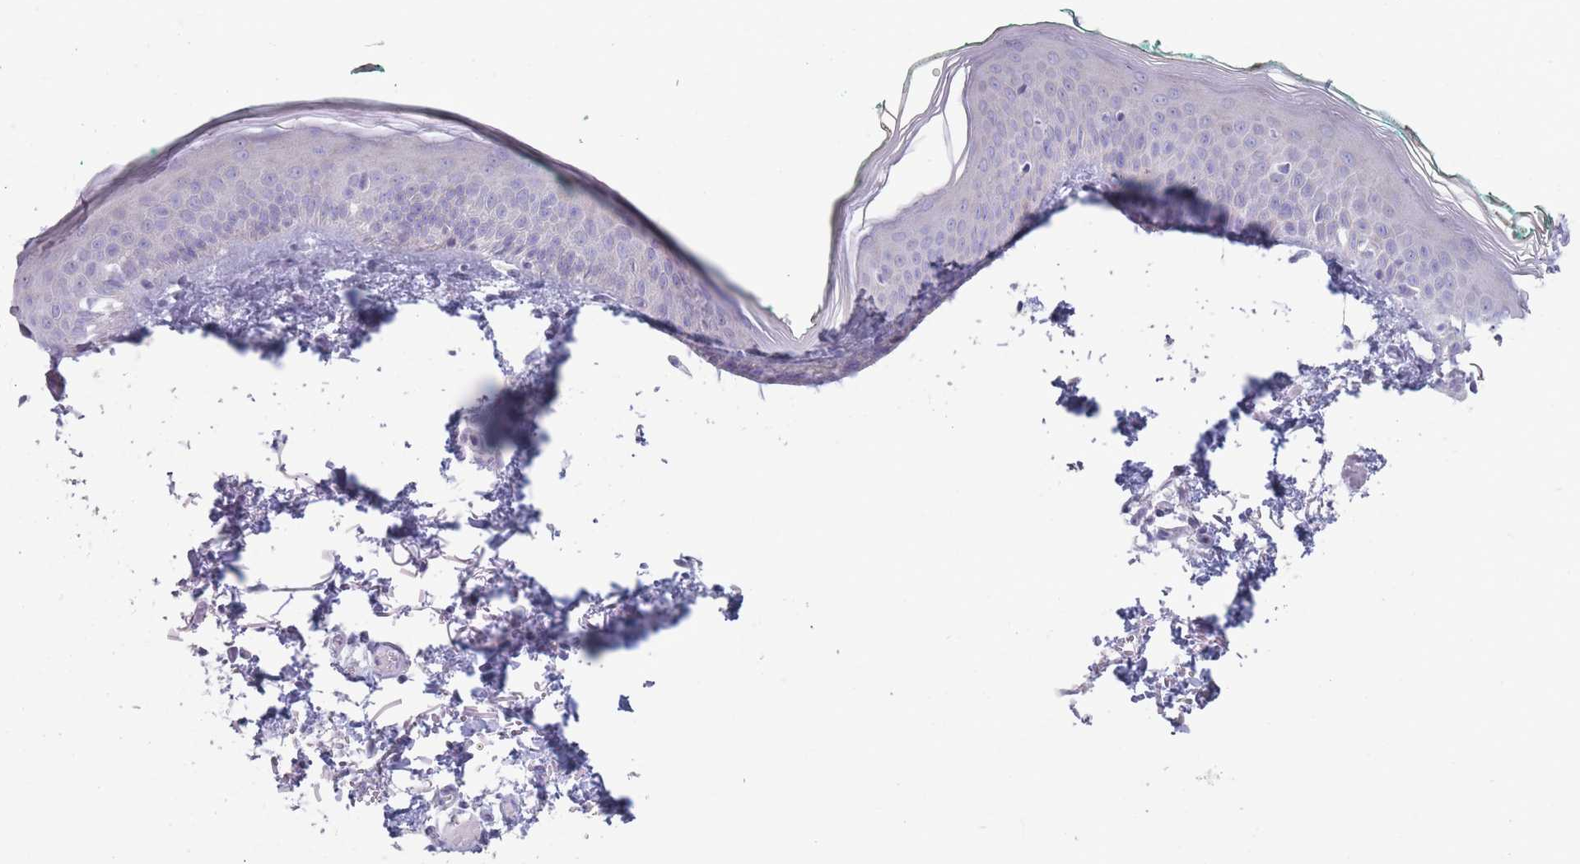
{"staining": {"intensity": "negative", "quantity": "none", "location": "none"}, "tissue": "skin", "cell_type": "Fibroblasts", "image_type": "normal", "snomed": [{"axis": "morphology", "description": "Normal tissue, NOS"}, {"axis": "morphology", "description": "Malignant melanoma, NOS"}, {"axis": "topography", "description": "Skin"}], "caption": "High power microscopy image of an IHC photomicrograph of unremarkable skin, revealing no significant positivity in fibroblasts.", "gene": "PAIP2B", "patient": {"sex": "male", "age": 62}}